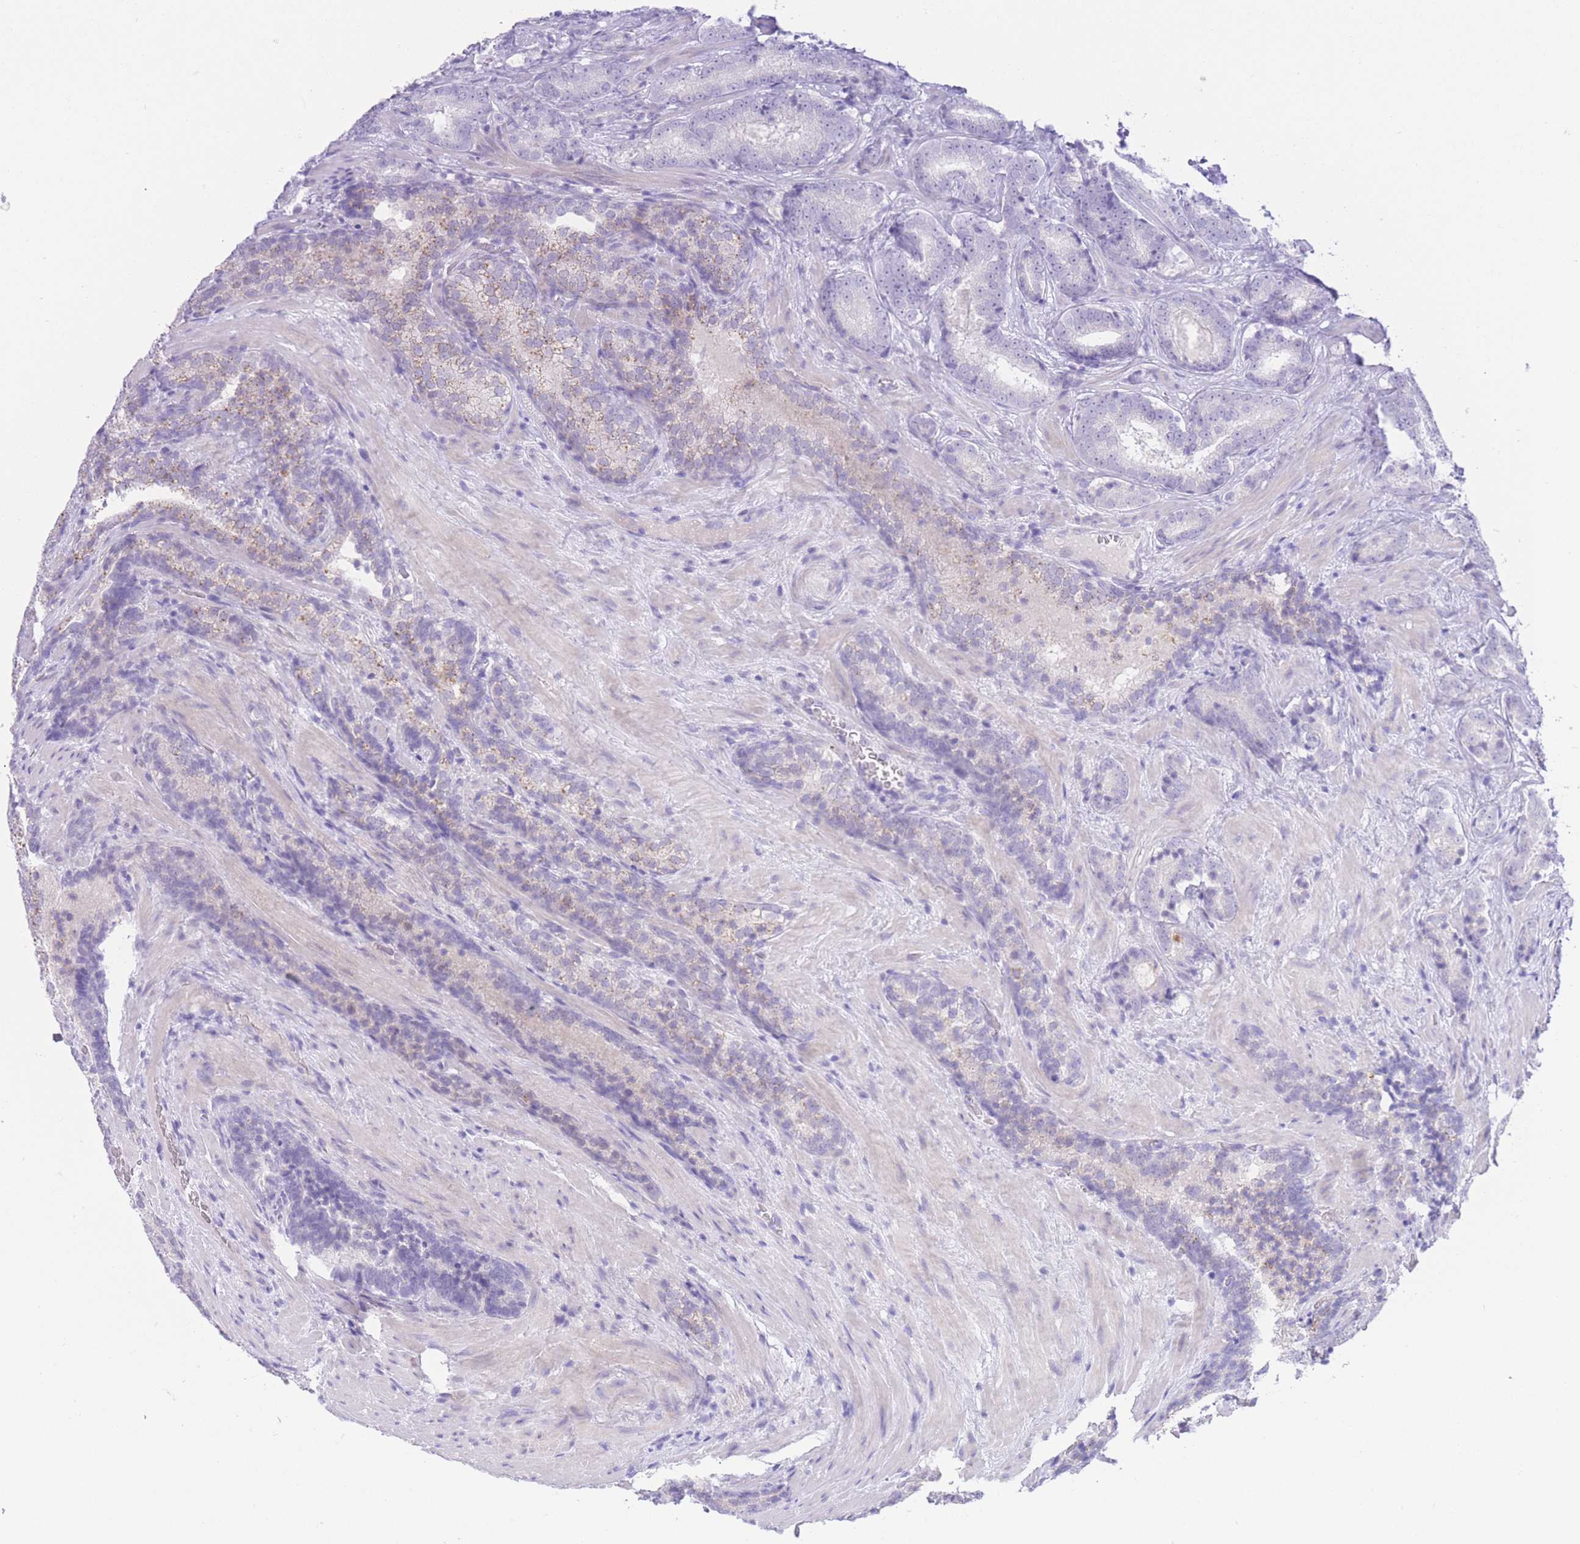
{"staining": {"intensity": "negative", "quantity": "none", "location": "none"}, "tissue": "prostate cancer", "cell_type": "Tumor cells", "image_type": "cancer", "snomed": [{"axis": "morphology", "description": "Adenocarcinoma, Low grade"}, {"axis": "topography", "description": "Prostate"}], "caption": "There is no significant expression in tumor cells of prostate low-grade adenocarcinoma. (DAB immunohistochemistry visualized using brightfield microscopy, high magnification).", "gene": "ZNF212", "patient": {"sex": "male", "age": 58}}